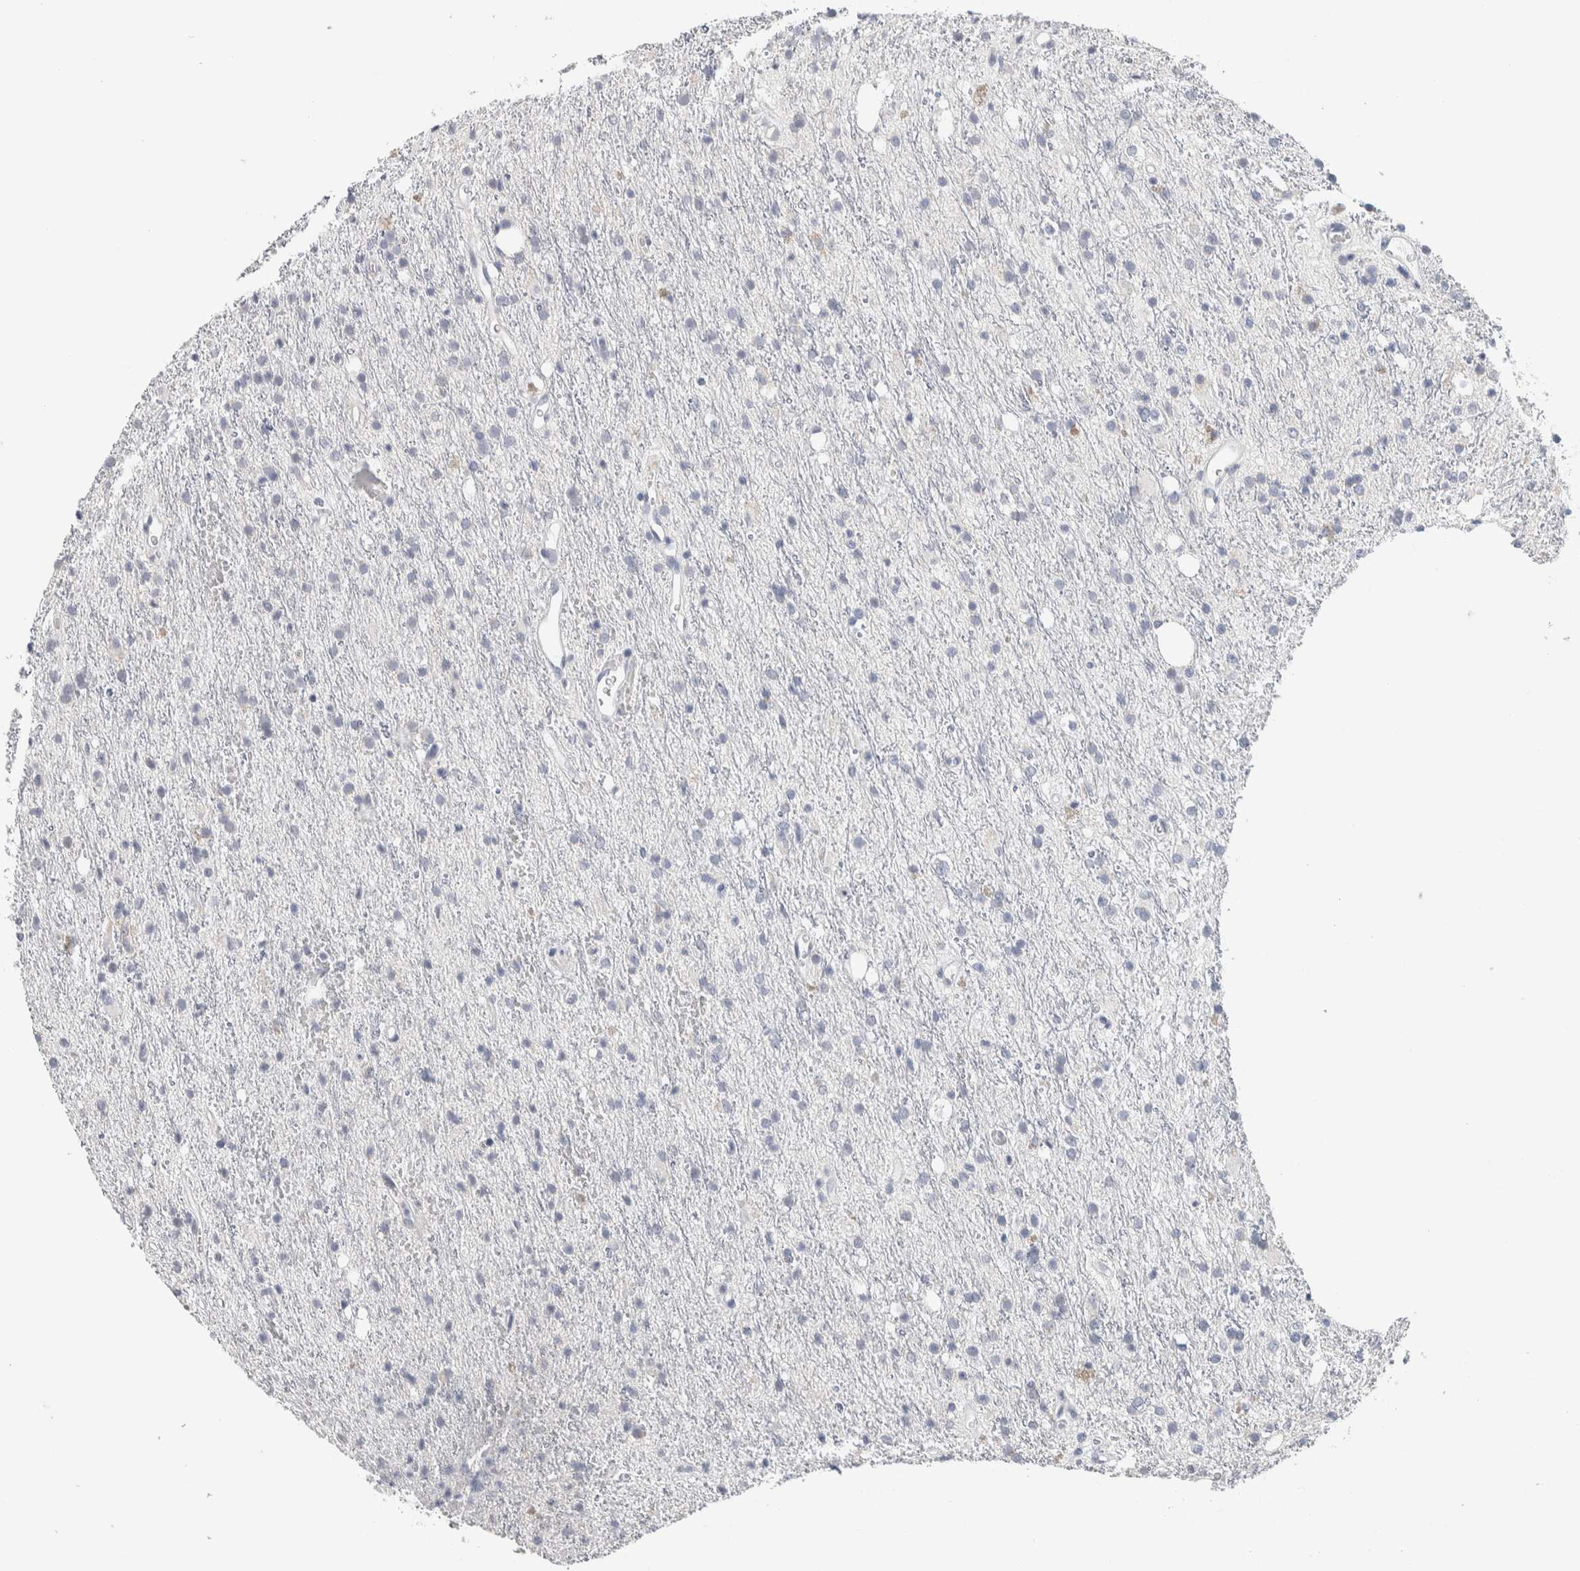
{"staining": {"intensity": "negative", "quantity": "none", "location": "none"}, "tissue": "glioma", "cell_type": "Tumor cells", "image_type": "cancer", "snomed": [{"axis": "morphology", "description": "Glioma, malignant, High grade"}, {"axis": "topography", "description": "Brain"}], "caption": "A high-resolution photomicrograph shows immunohistochemistry staining of high-grade glioma (malignant), which exhibits no significant positivity in tumor cells. Nuclei are stained in blue.", "gene": "SCN2A", "patient": {"sex": "male", "age": 47}}